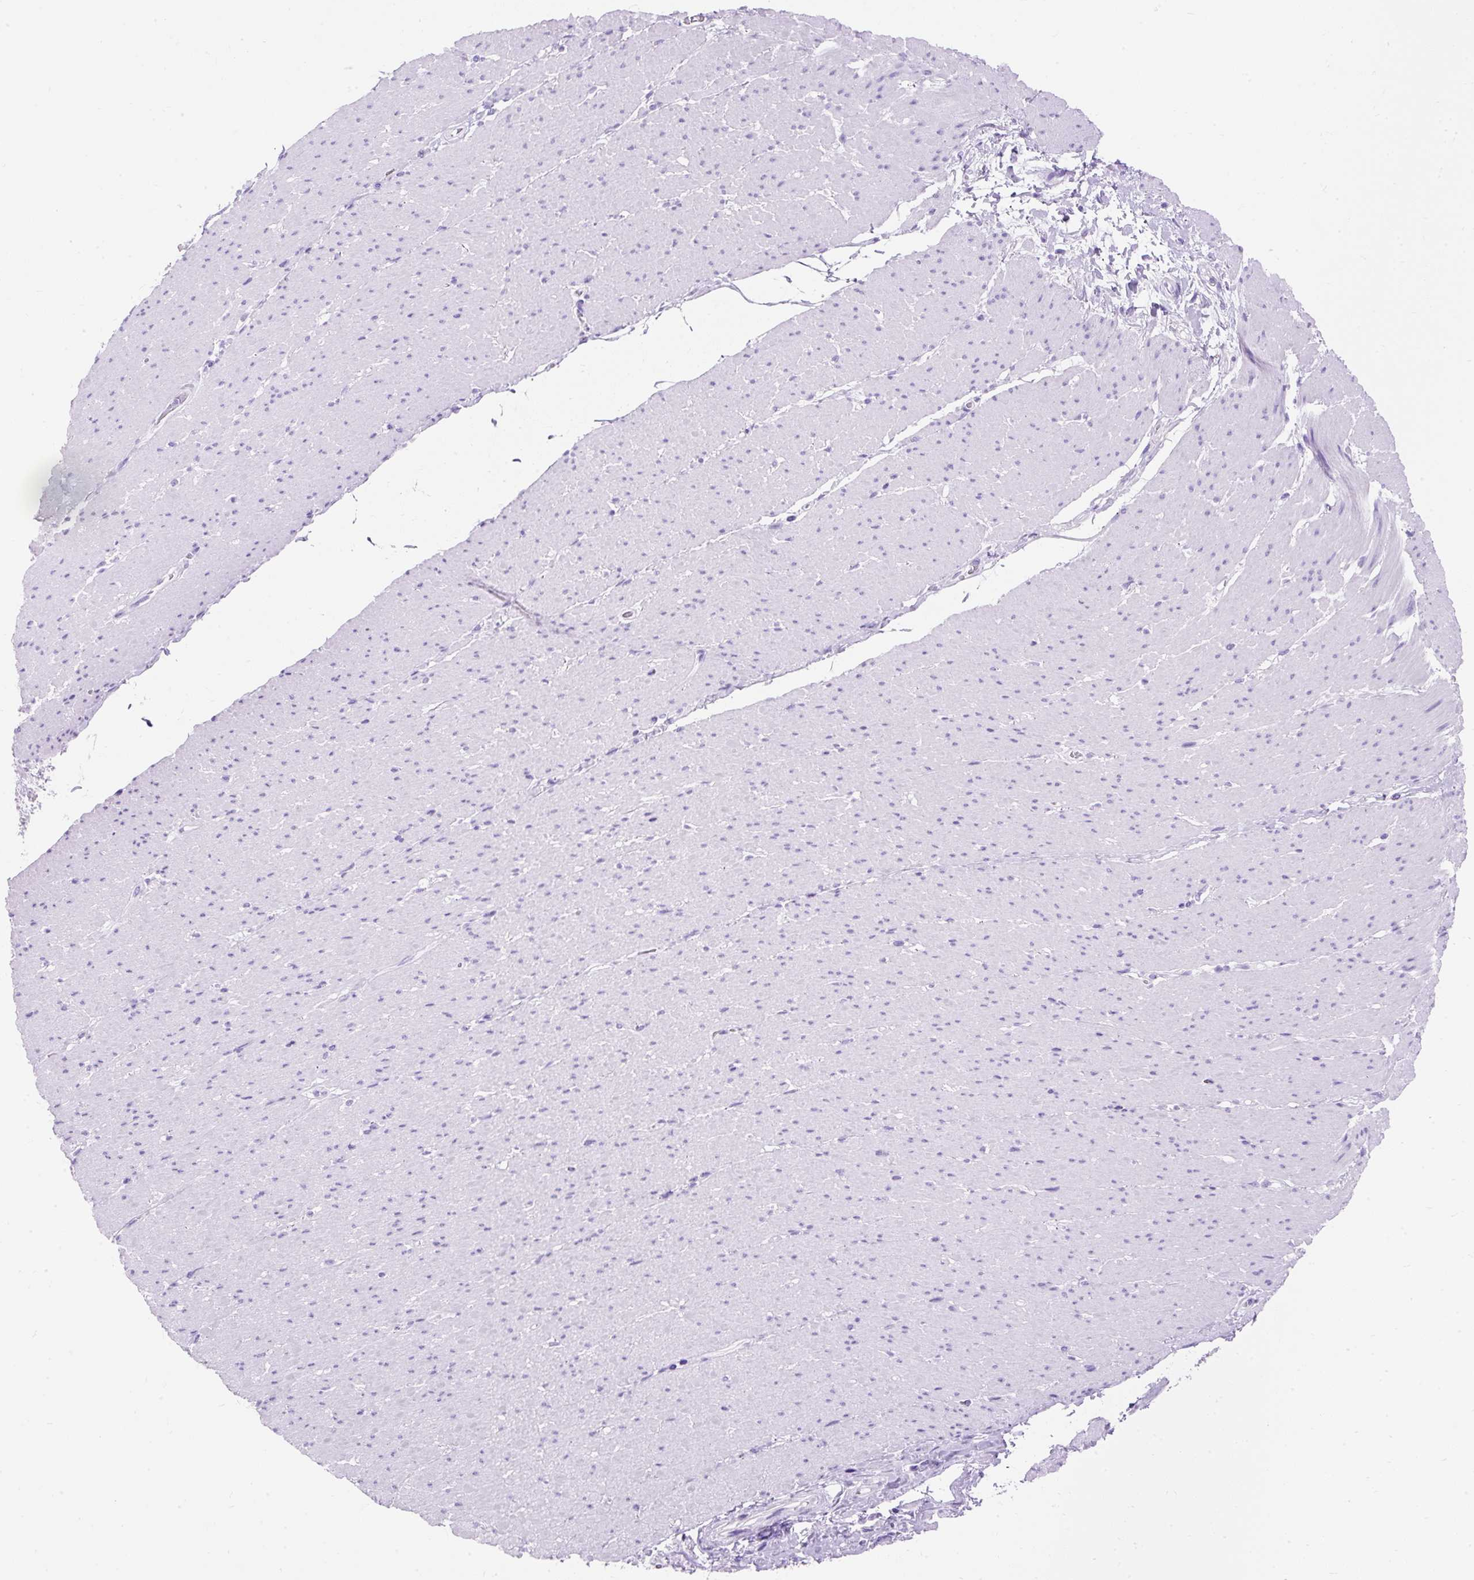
{"staining": {"intensity": "negative", "quantity": "none", "location": "none"}, "tissue": "smooth muscle", "cell_type": "Smooth muscle cells", "image_type": "normal", "snomed": [{"axis": "morphology", "description": "Normal tissue, NOS"}, {"axis": "topography", "description": "Smooth muscle"}, {"axis": "topography", "description": "Rectum"}], "caption": "DAB immunohistochemical staining of benign smooth muscle displays no significant expression in smooth muscle cells. Brightfield microscopy of IHC stained with DAB (brown) and hematoxylin (blue), captured at high magnification.", "gene": "PVALB", "patient": {"sex": "male", "age": 53}}